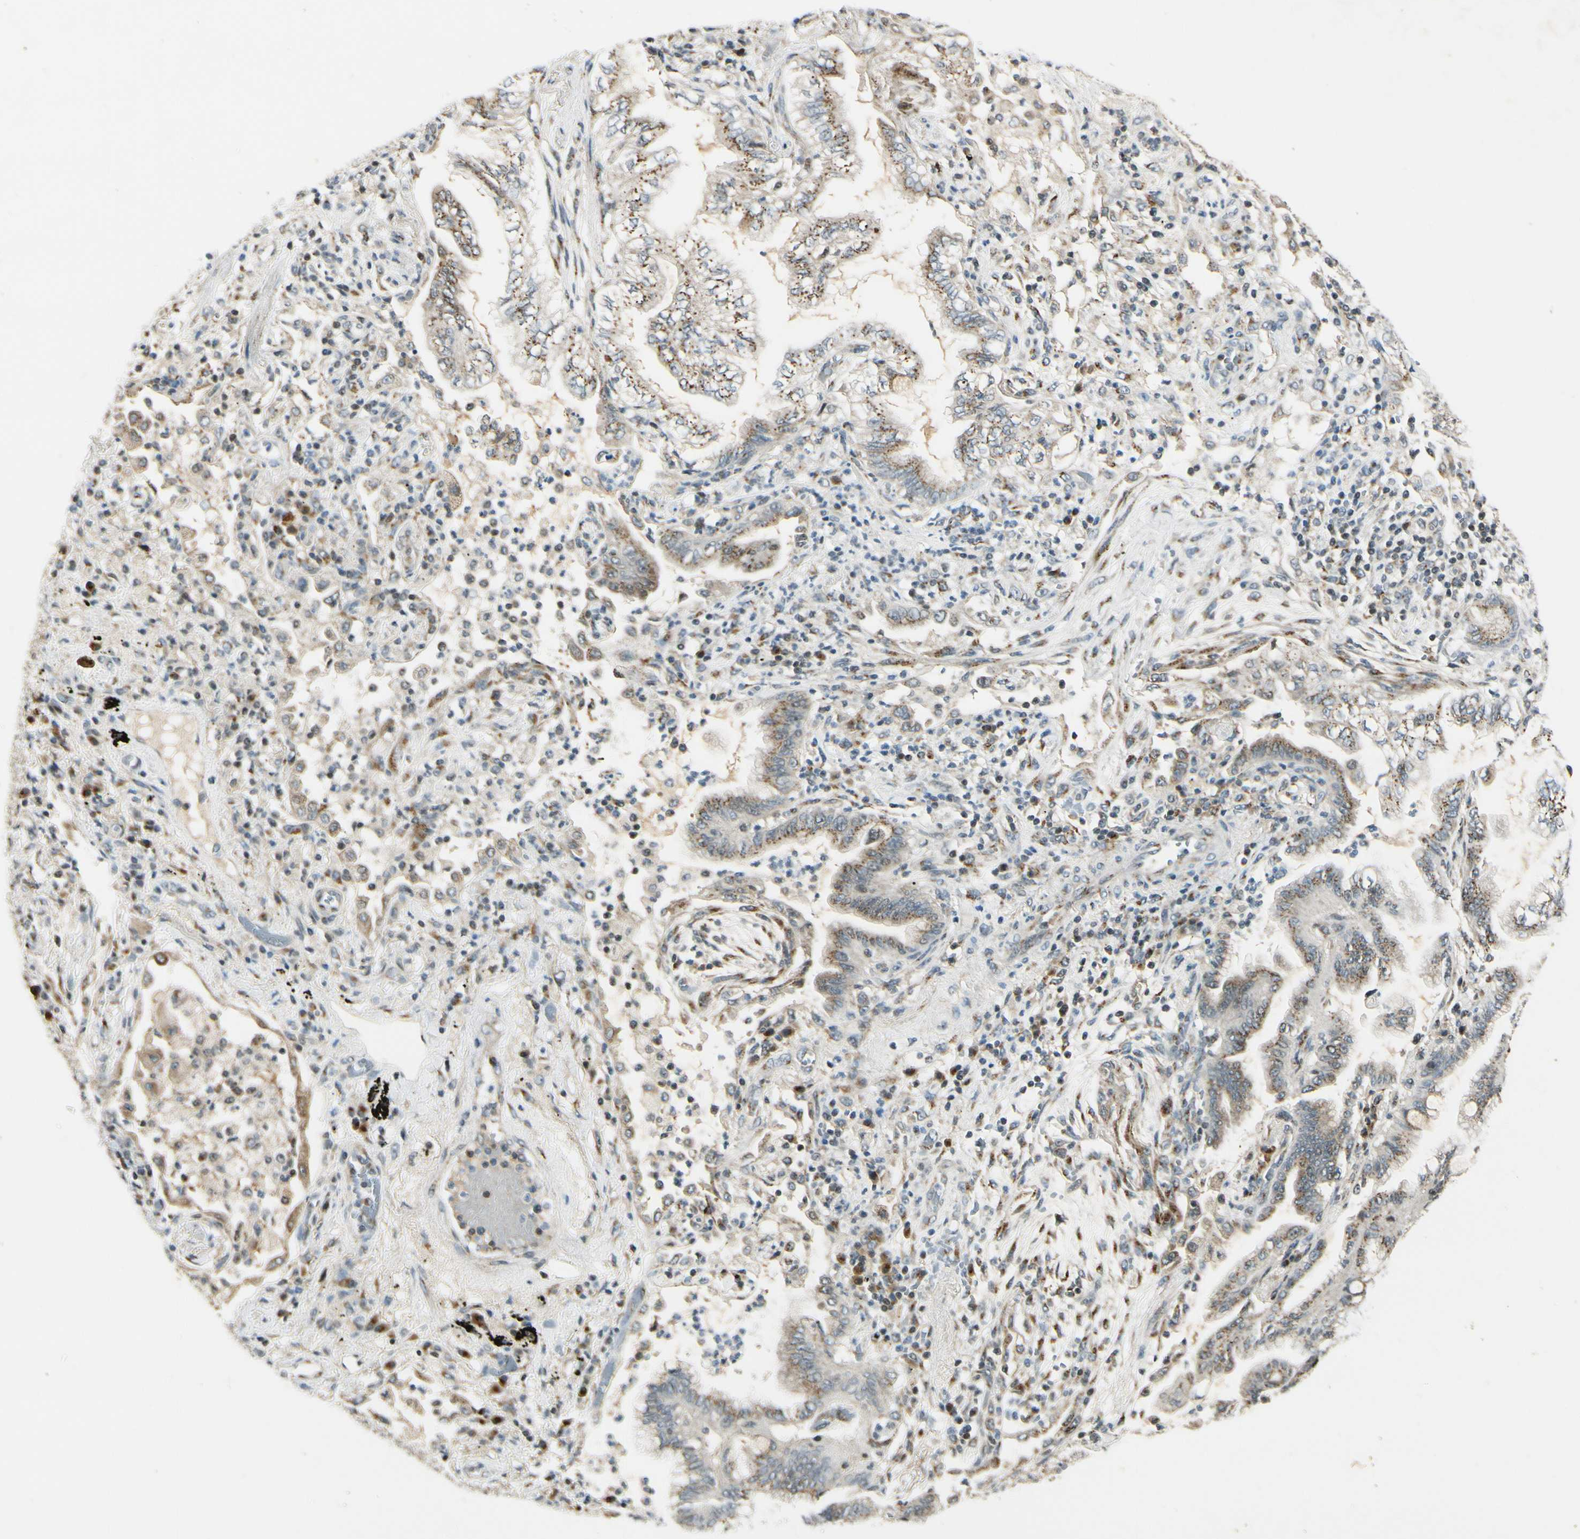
{"staining": {"intensity": "weak", "quantity": ">75%", "location": "cytoplasmic/membranous"}, "tissue": "lung cancer", "cell_type": "Tumor cells", "image_type": "cancer", "snomed": [{"axis": "morphology", "description": "Normal tissue, NOS"}, {"axis": "morphology", "description": "Adenocarcinoma, NOS"}, {"axis": "topography", "description": "Bronchus"}, {"axis": "topography", "description": "Lung"}], "caption": "An immunohistochemistry (IHC) image of neoplastic tissue is shown. Protein staining in brown highlights weak cytoplasmic/membranous positivity in adenocarcinoma (lung) within tumor cells.", "gene": "NEO1", "patient": {"sex": "female", "age": 70}}